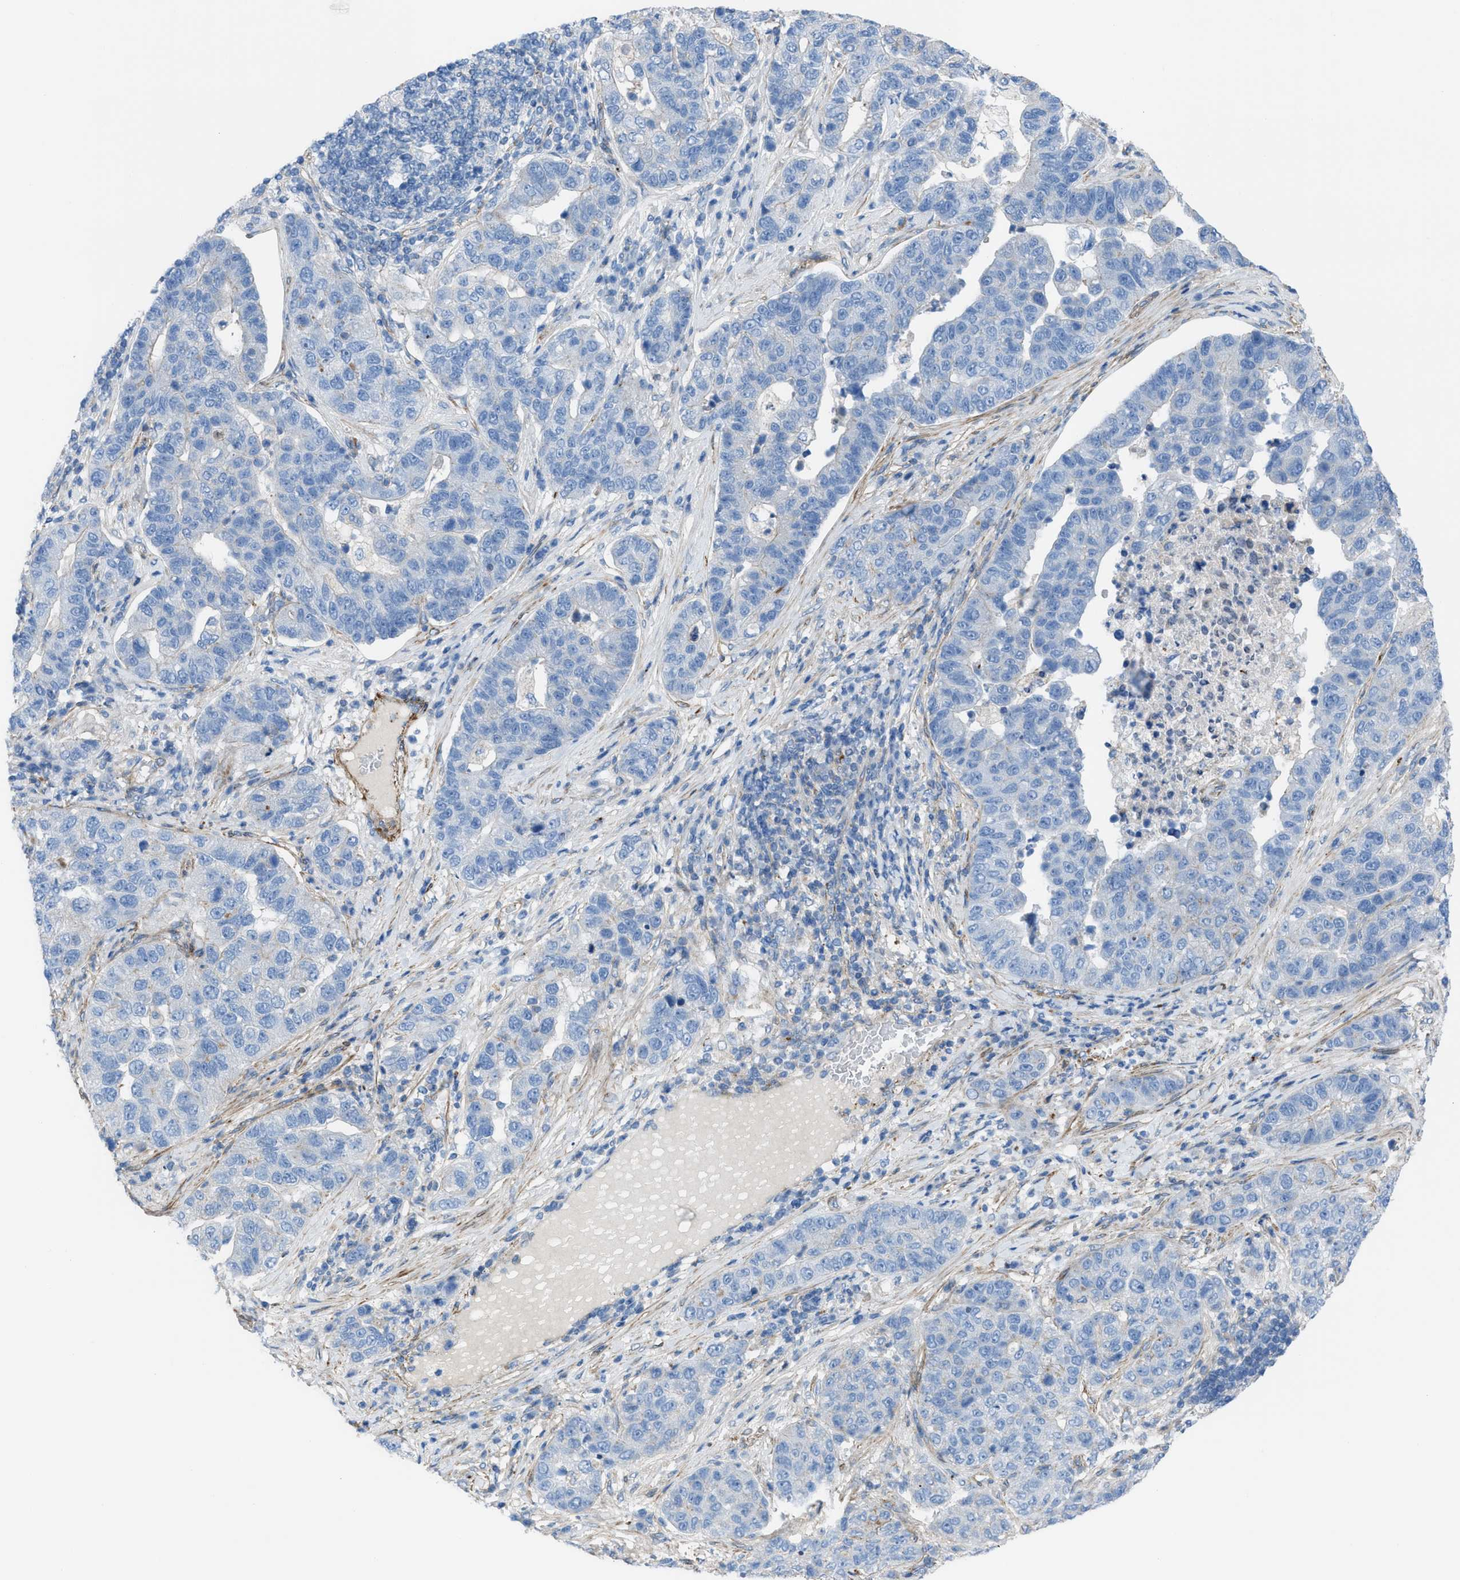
{"staining": {"intensity": "negative", "quantity": "none", "location": "none"}, "tissue": "pancreatic cancer", "cell_type": "Tumor cells", "image_type": "cancer", "snomed": [{"axis": "morphology", "description": "Adenocarcinoma, NOS"}, {"axis": "topography", "description": "Pancreas"}], "caption": "Immunohistochemistry photomicrograph of neoplastic tissue: pancreatic cancer stained with DAB (3,3'-diaminobenzidine) displays no significant protein staining in tumor cells.", "gene": "KCNH7", "patient": {"sex": "female", "age": 61}}